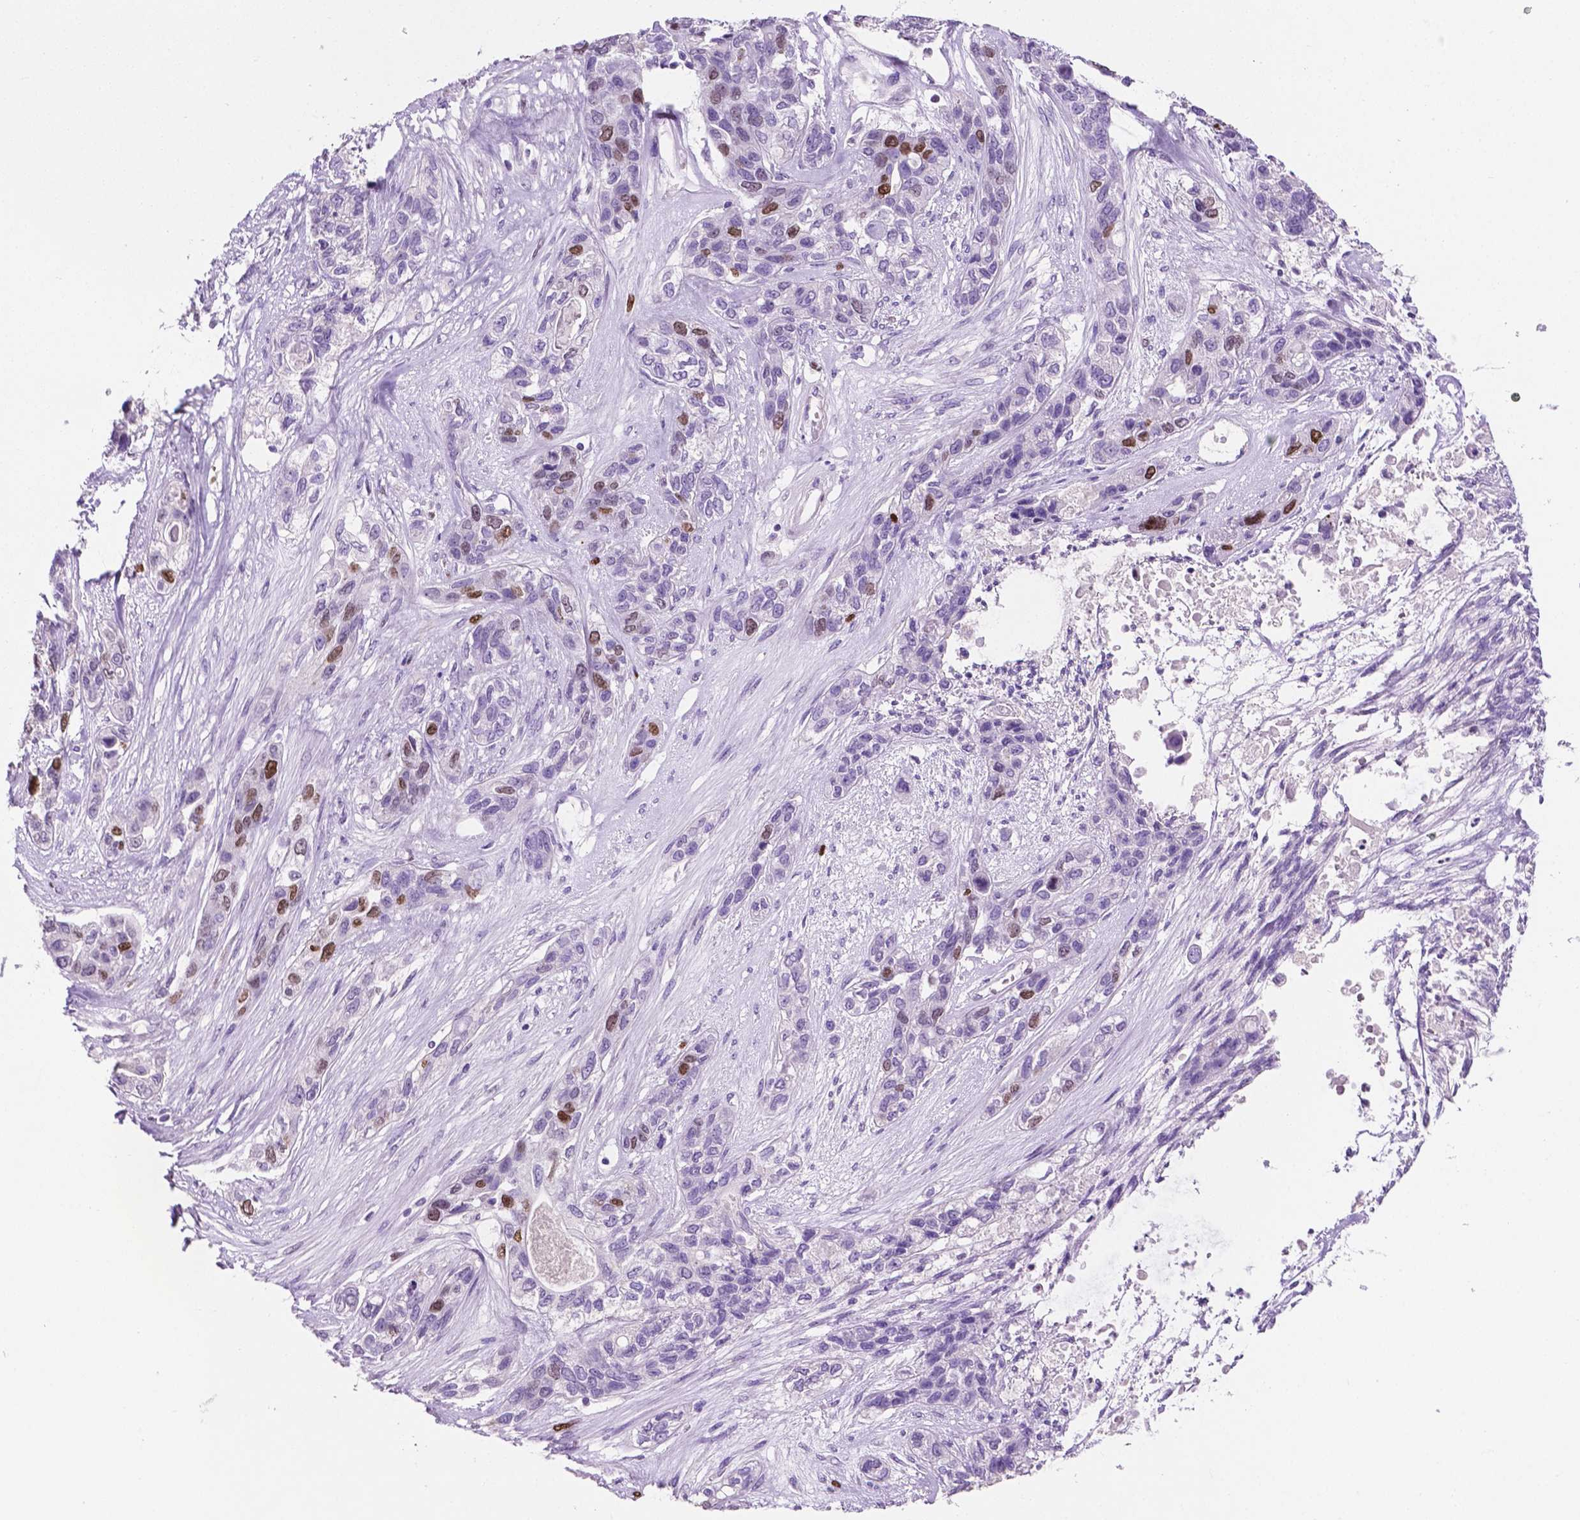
{"staining": {"intensity": "moderate", "quantity": "25%-75%", "location": "nuclear"}, "tissue": "lung cancer", "cell_type": "Tumor cells", "image_type": "cancer", "snomed": [{"axis": "morphology", "description": "Squamous cell carcinoma, NOS"}, {"axis": "topography", "description": "Lung"}], "caption": "Protein positivity by immunohistochemistry shows moderate nuclear expression in about 25%-75% of tumor cells in lung squamous cell carcinoma.", "gene": "SIAH2", "patient": {"sex": "female", "age": 70}}